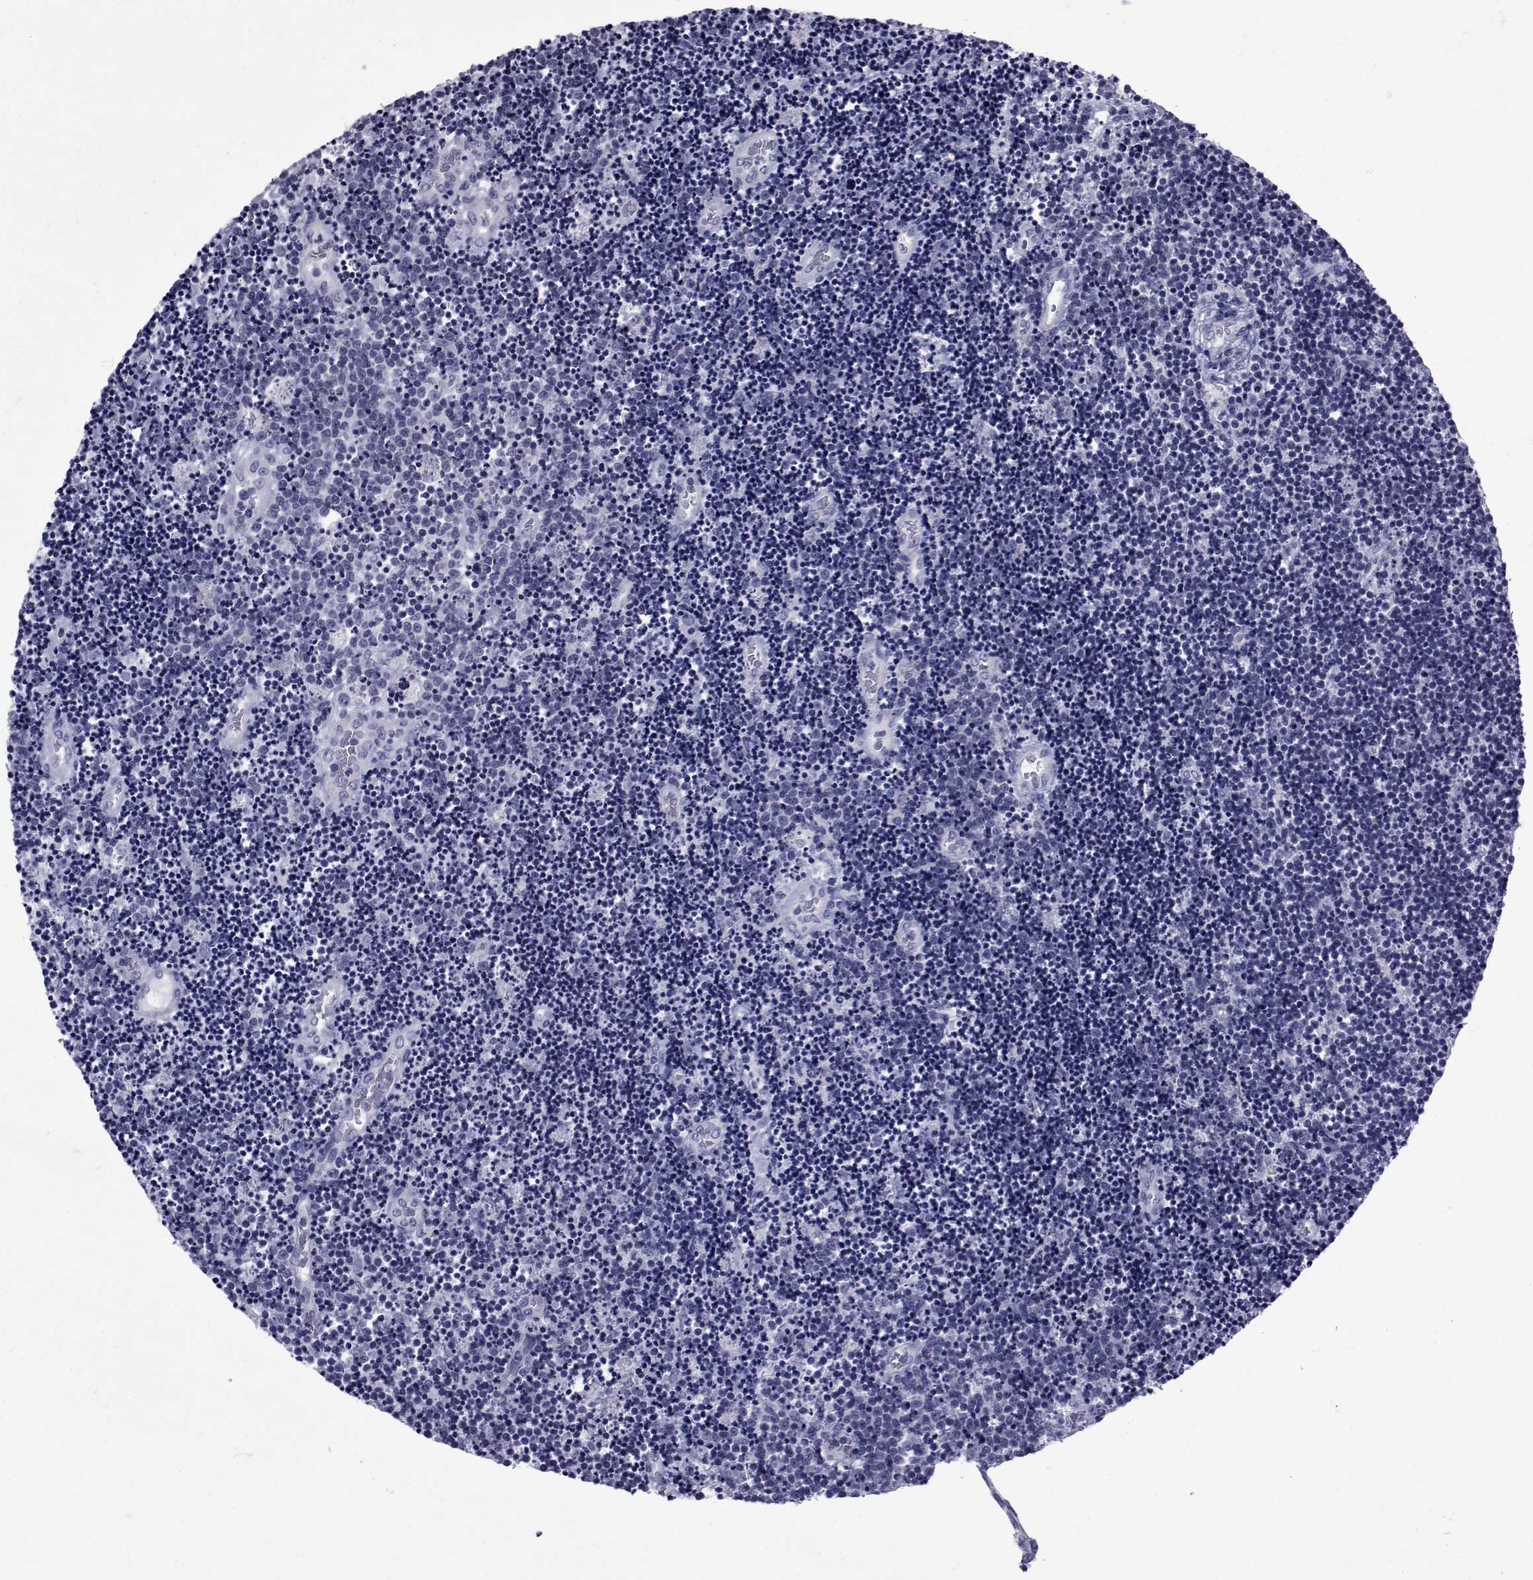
{"staining": {"intensity": "negative", "quantity": "none", "location": "none"}, "tissue": "lymphoma", "cell_type": "Tumor cells", "image_type": "cancer", "snomed": [{"axis": "morphology", "description": "Malignant lymphoma, non-Hodgkin's type, Low grade"}, {"axis": "topography", "description": "Brain"}], "caption": "High magnification brightfield microscopy of malignant lymphoma, non-Hodgkin's type (low-grade) stained with DAB (brown) and counterstained with hematoxylin (blue): tumor cells show no significant positivity.", "gene": "GKAP1", "patient": {"sex": "female", "age": 66}}